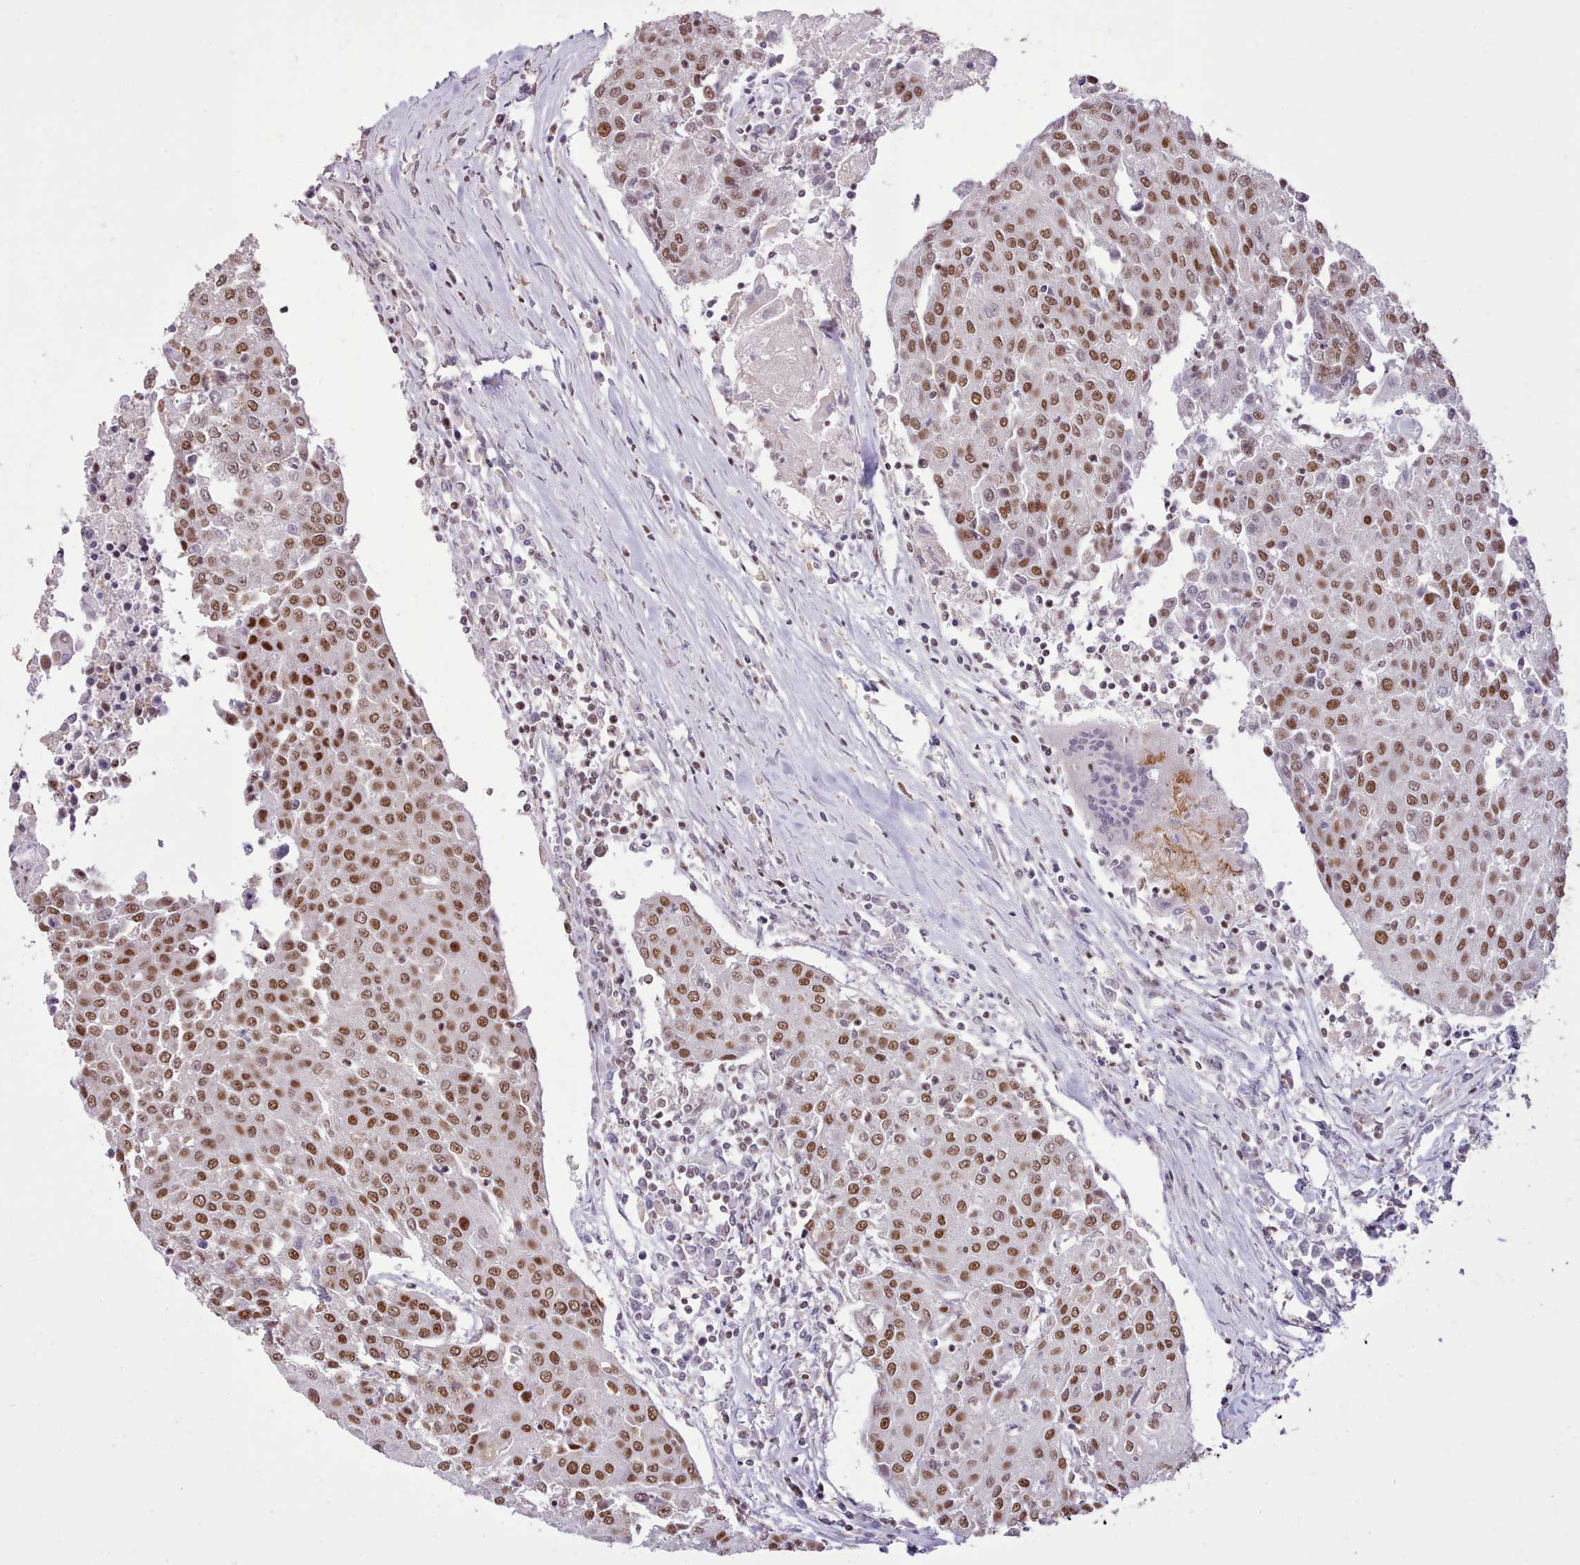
{"staining": {"intensity": "strong", "quantity": ">75%", "location": "nuclear"}, "tissue": "urothelial cancer", "cell_type": "Tumor cells", "image_type": "cancer", "snomed": [{"axis": "morphology", "description": "Urothelial carcinoma, High grade"}, {"axis": "topography", "description": "Urinary bladder"}], "caption": "Urothelial cancer was stained to show a protein in brown. There is high levels of strong nuclear expression in about >75% of tumor cells. The staining was performed using DAB (3,3'-diaminobenzidine), with brown indicating positive protein expression. Nuclei are stained blue with hematoxylin.", "gene": "TAF15", "patient": {"sex": "female", "age": 85}}